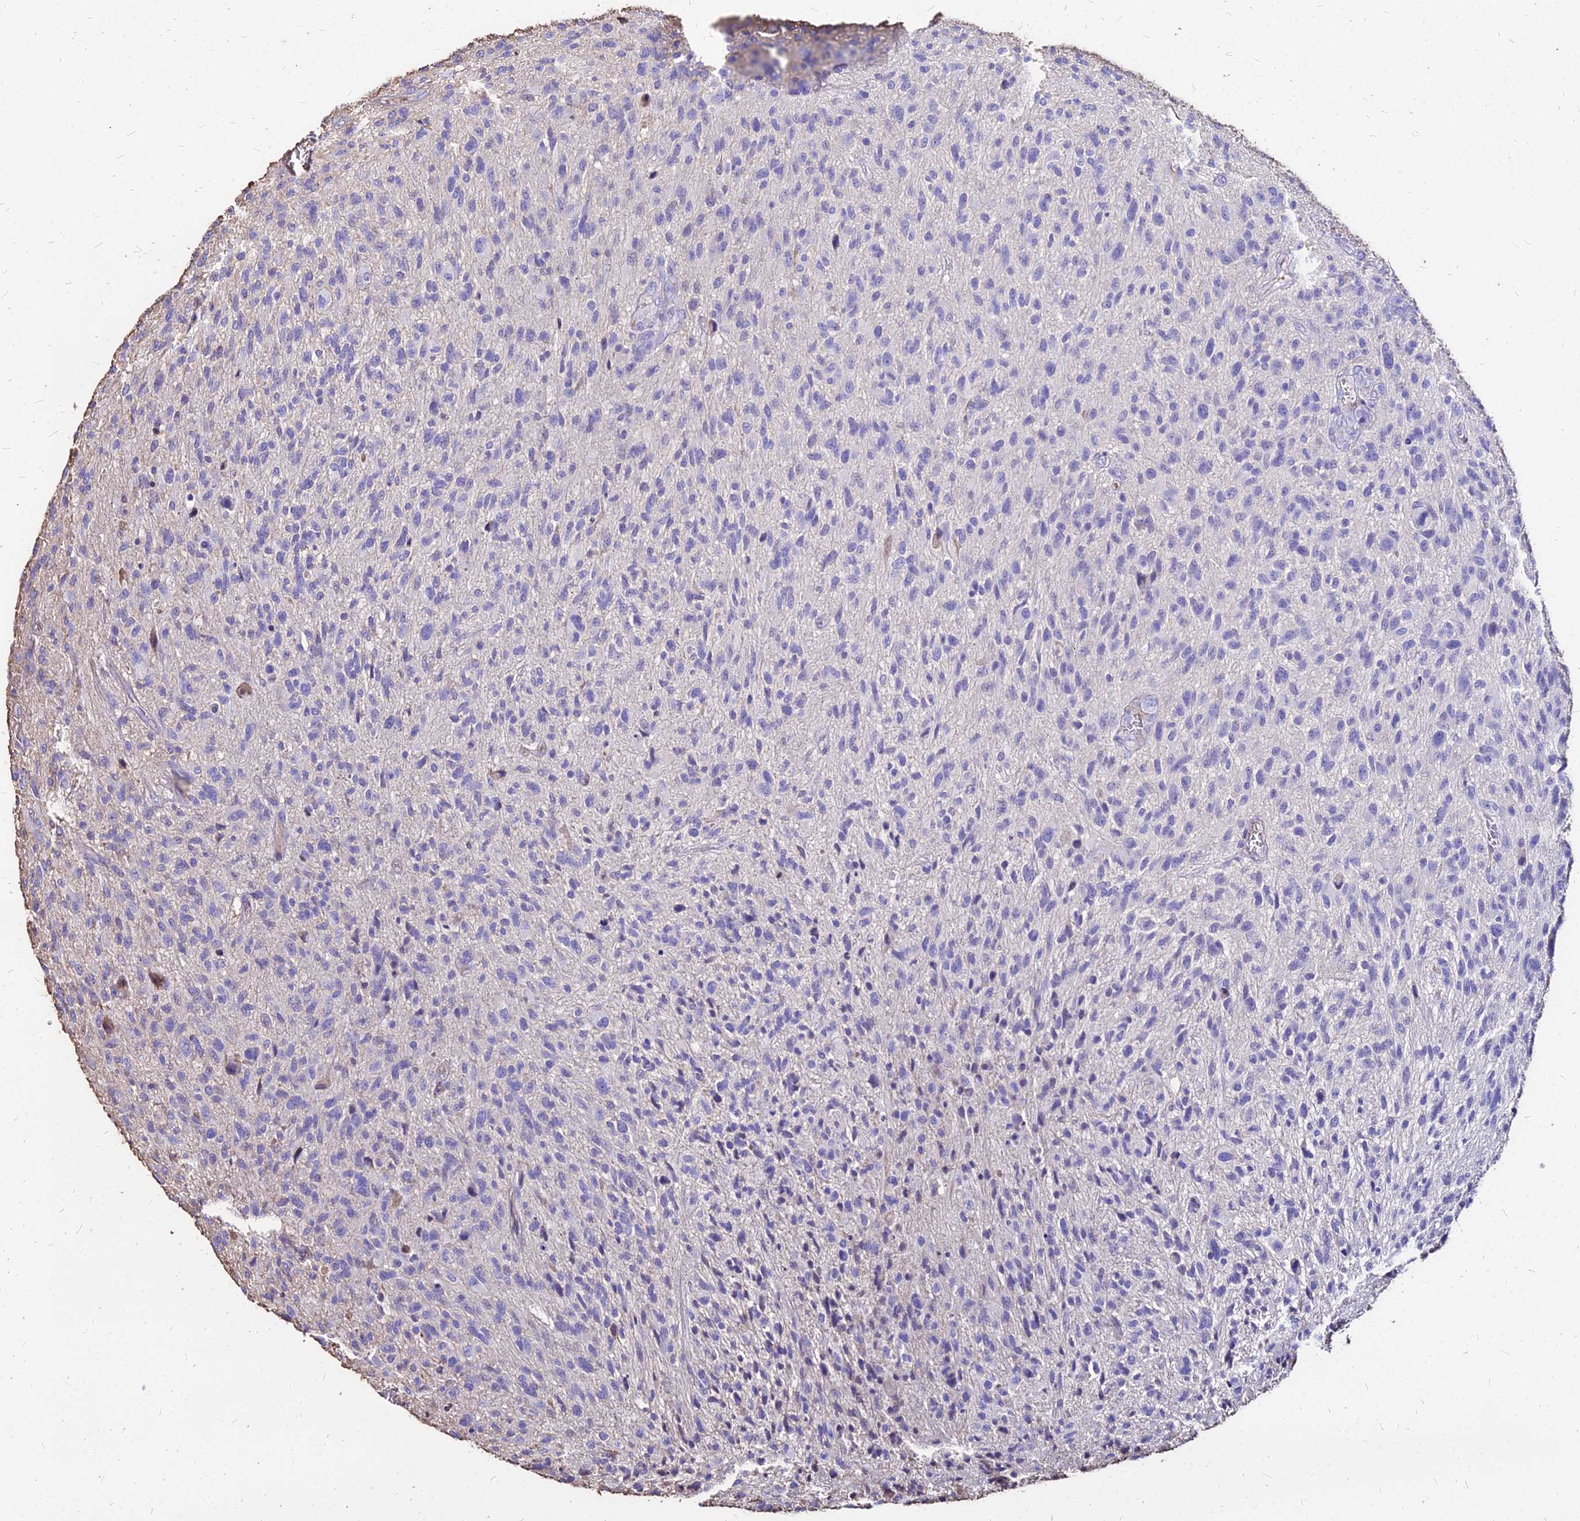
{"staining": {"intensity": "negative", "quantity": "none", "location": "none"}, "tissue": "glioma", "cell_type": "Tumor cells", "image_type": "cancer", "snomed": [{"axis": "morphology", "description": "Glioma, malignant, High grade"}, {"axis": "topography", "description": "Brain"}], "caption": "Tumor cells are negative for protein expression in human glioma. The staining is performed using DAB brown chromogen with nuclei counter-stained in using hematoxylin.", "gene": "NME5", "patient": {"sex": "male", "age": 47}}